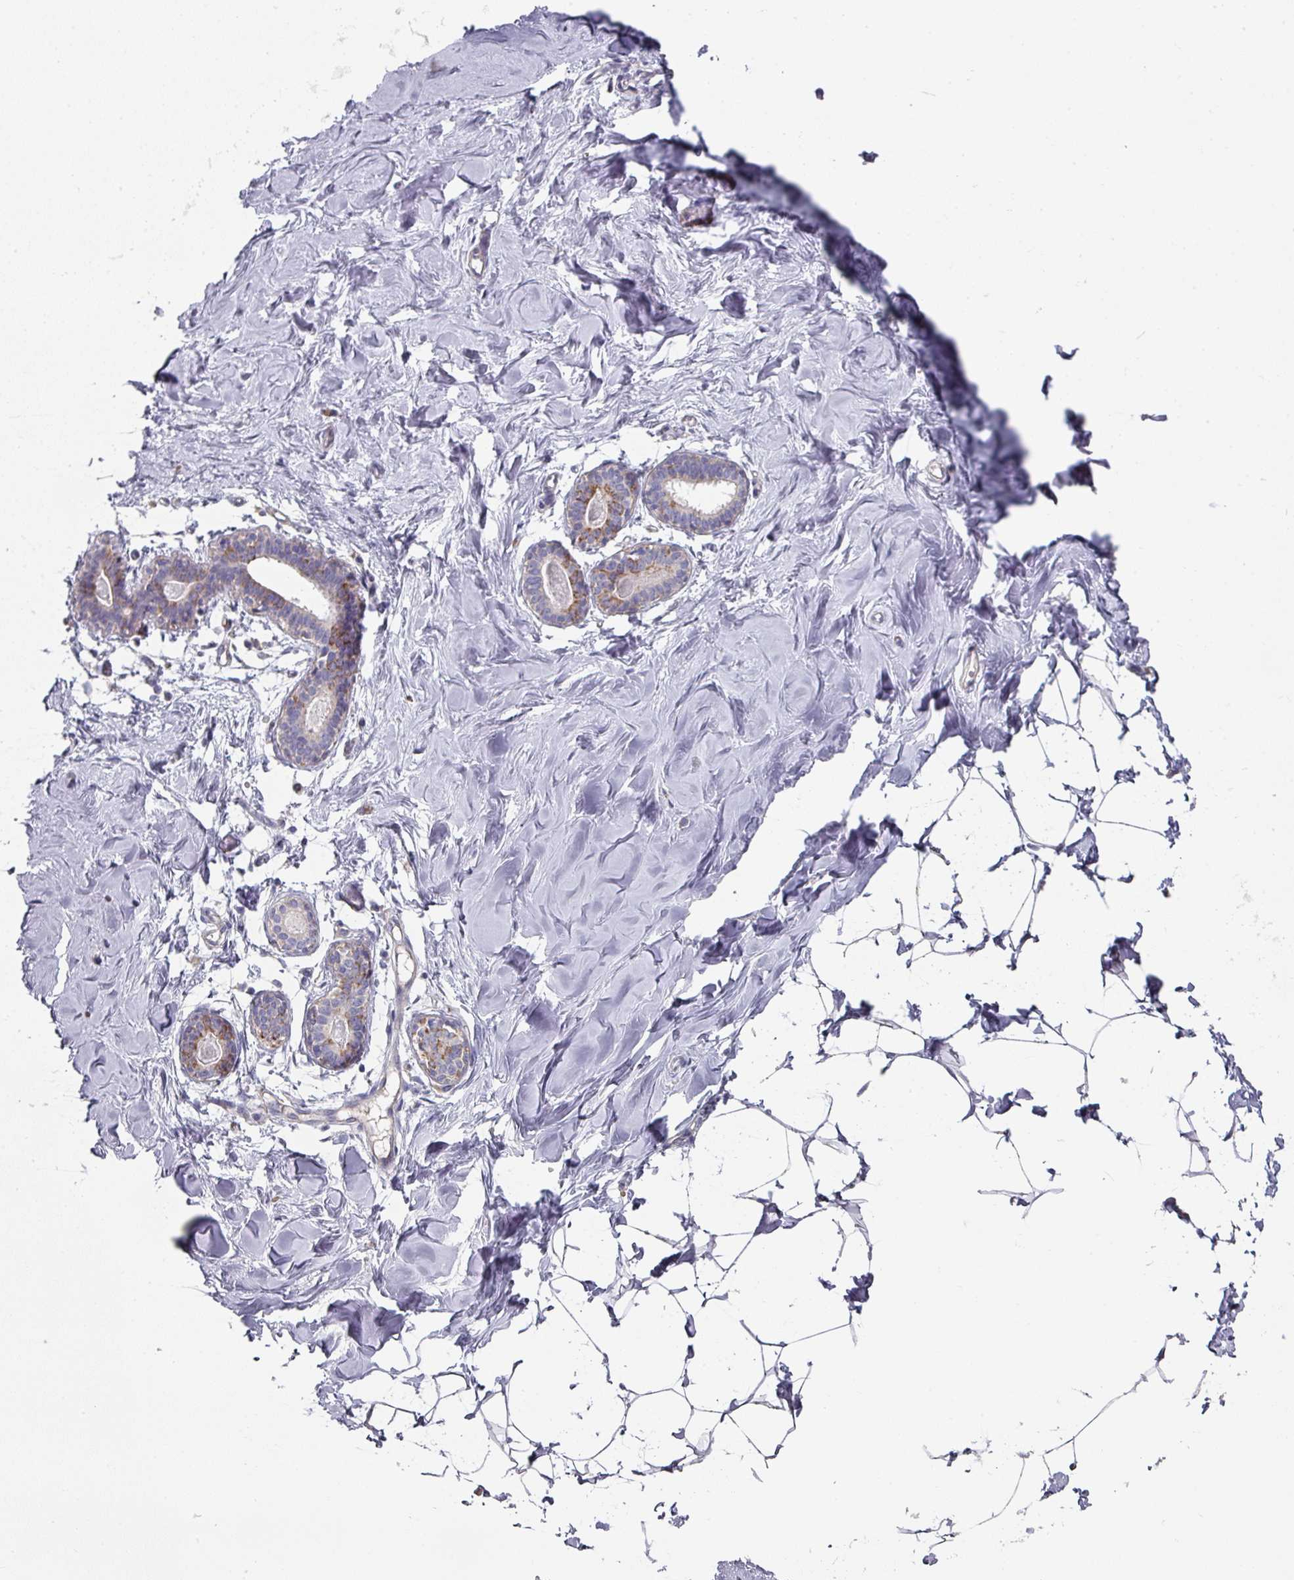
{"staining": {"intensity": "negative", "quantity": "none", "location": "none"}, "tissue": "breast", "cell_type": "Adipocytes", "image_type": "normal", "snomed": [{"axis": "morphology", "description": "Normal tissue, NOS"}, {"axis": "topography", "description": "Breast"}], "caption": "Adipocytes show no significant protein staining in normal breast.", "gene": "PYROXD2", "patient": {"sex": "female", "age": 23}}